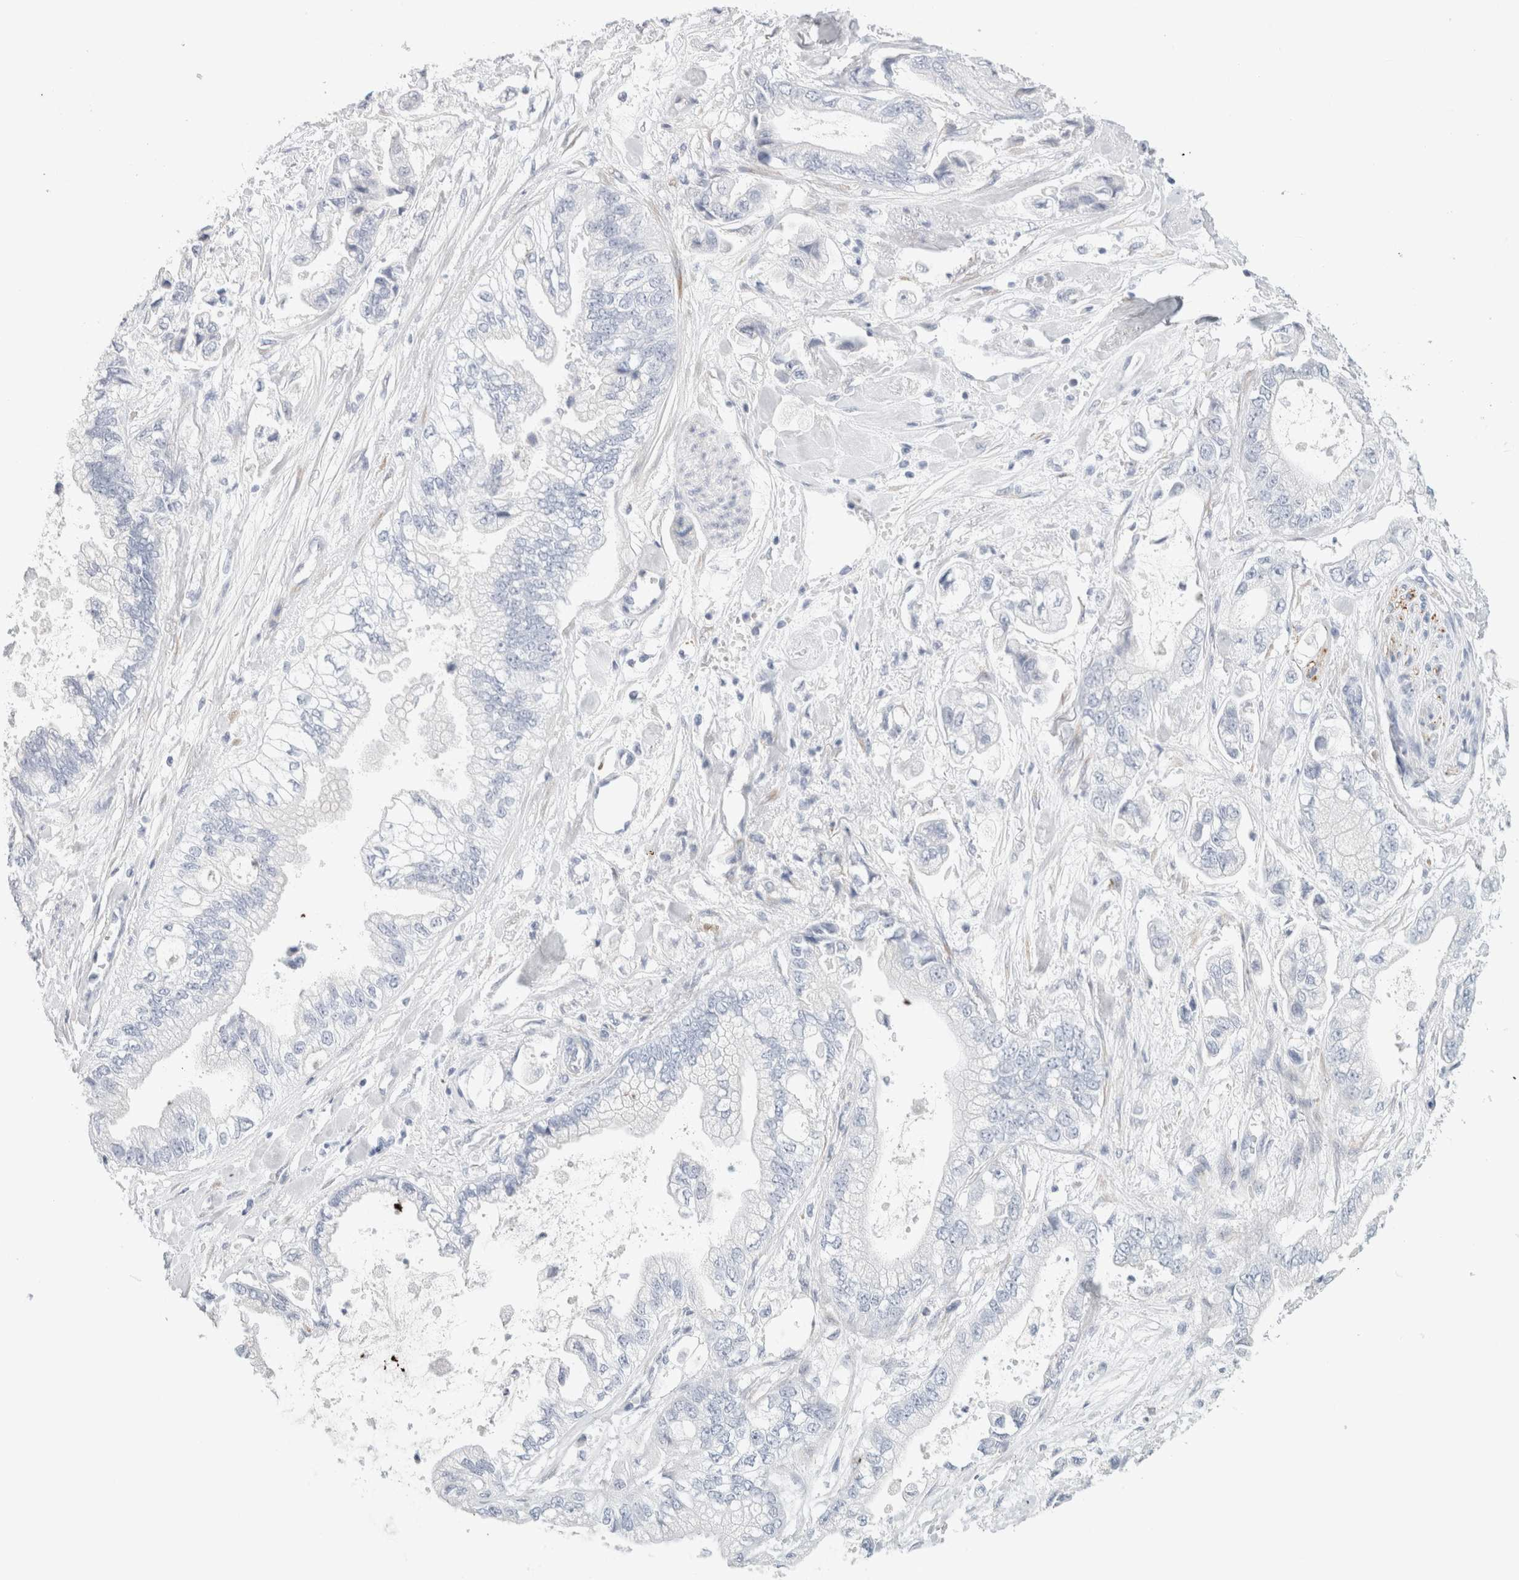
{"staining": {"intensity": "negative", "quantity": "none", "location": "none"}, "tissue": "stomach cancer", "cell_type": "Tumor cells", "image_type": "cancer", "snomed": [{"axis": "morphology", "description": "Normal tissue, NOS"}, {"axis": "morphology", "description": "Adenocarcinoma, NOS"}, {"axis": "topography", "description": "Stomach"}], "caption": "High magnification brightfield microscopy of stomach cancer stained with DAB (brown) and counterstained with hematoxylin (blue): tumor cells show no significant staining. The staining was performed using DAB (3,3'-diaminobenzidine) to visualize the protein expression in brown, while the nuclei were stained in blue with hematoxylin (Magnification: 20x).", "gene": "RTN4", "patient": {"sex": "male", "age": 62}}